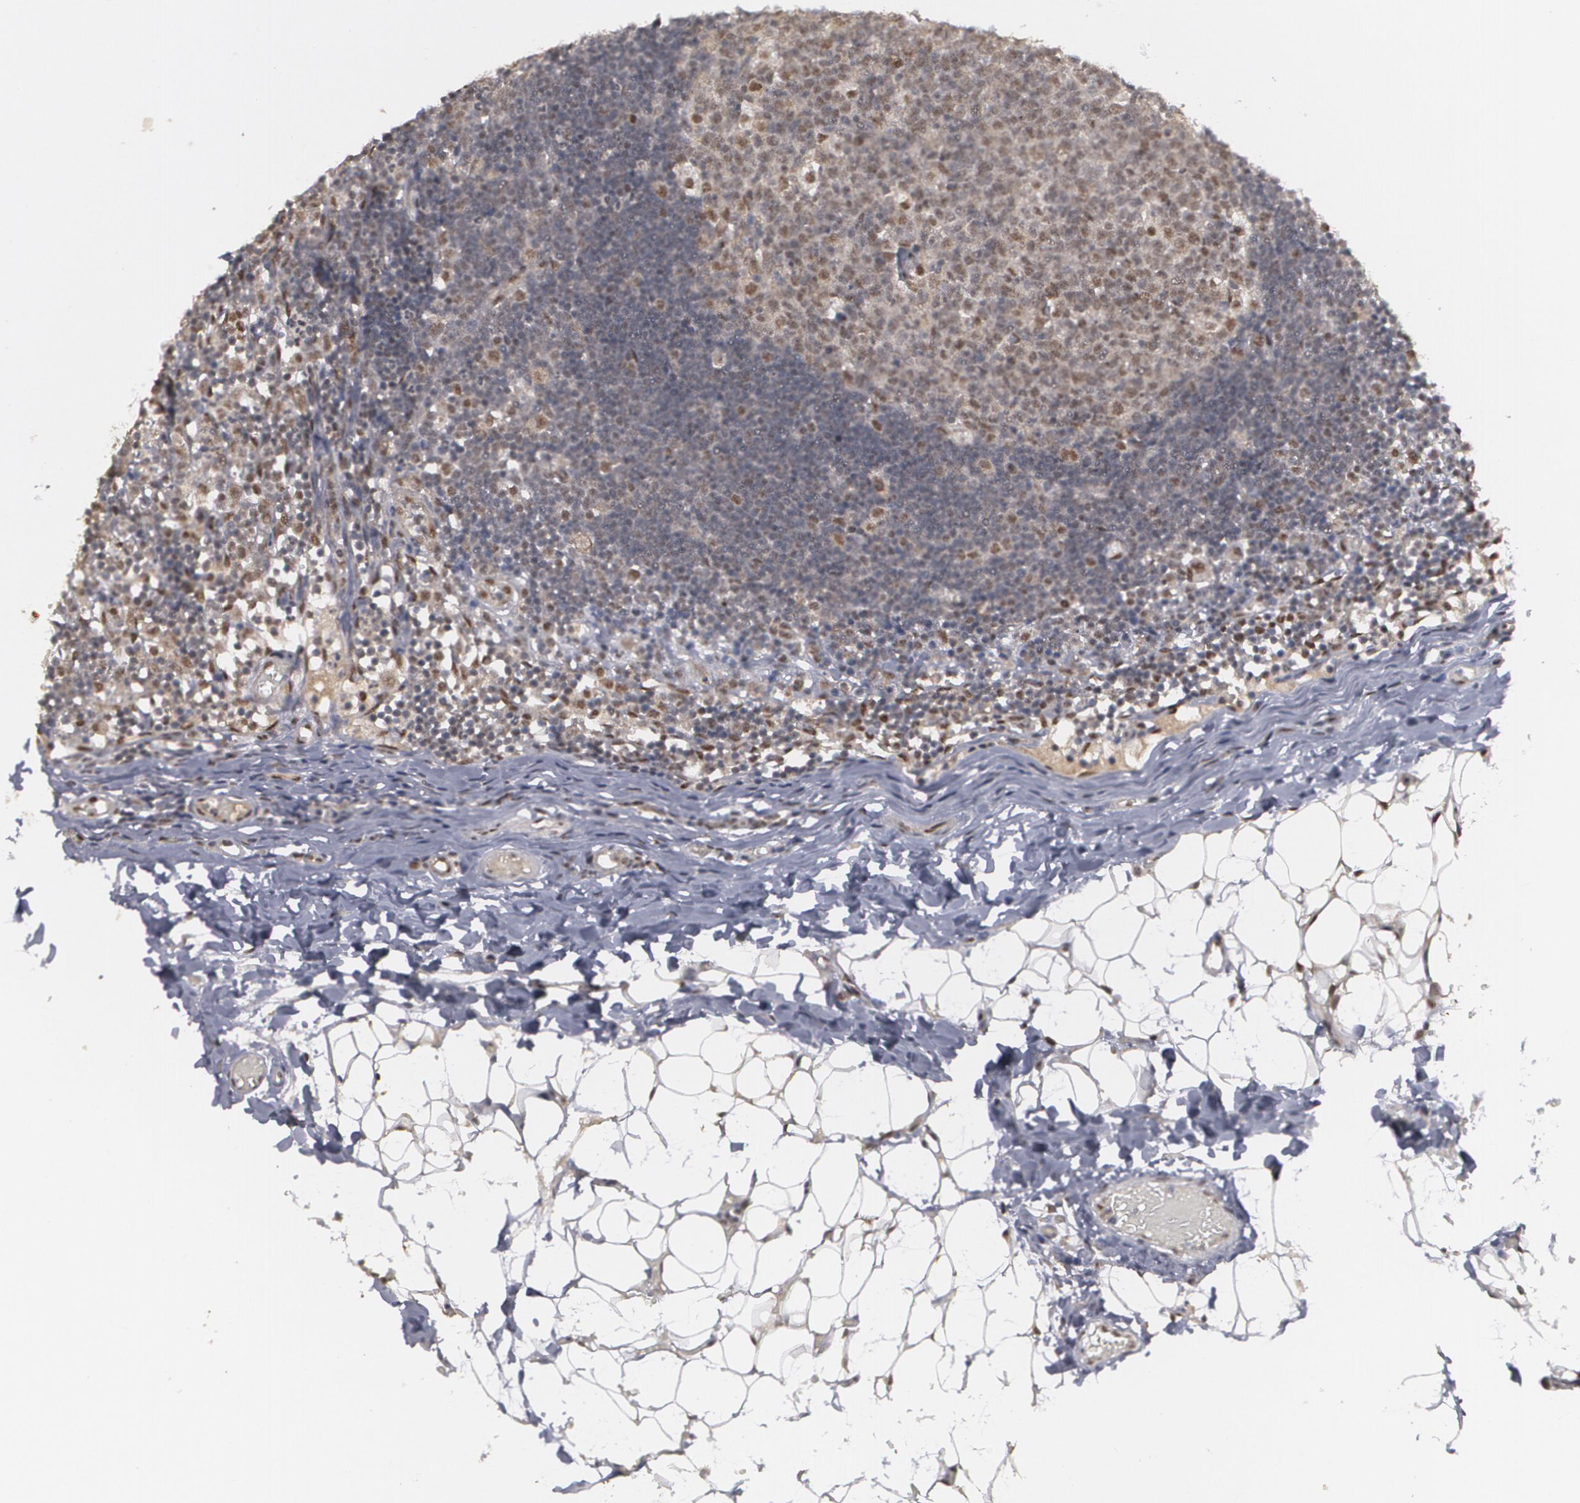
{"staining": {"intensity": "moderate", "quantity": ">75%", "location": "nuclear"}, "tissue": "lymph node", "cell_type": "Germinal center cells", "image_type": "normal", "snomed": [{"axis": "morphology", "description": "Normal tissue, NOS"}, {"axis": "morphology", "description": "Inflammation, NOS"}, {"axis": "topography", "description": "Lymph node"}, {"axis": "topography", "description": "Salivary gland"}], "caption": "Moderate nuclear positivity for a protein is seen in about >75% of germinal center cells of normal lymph node using immunohistochemistry (IHC).", "gene": "INTS6L", "patient": {"sex": "male", "age": 3}}